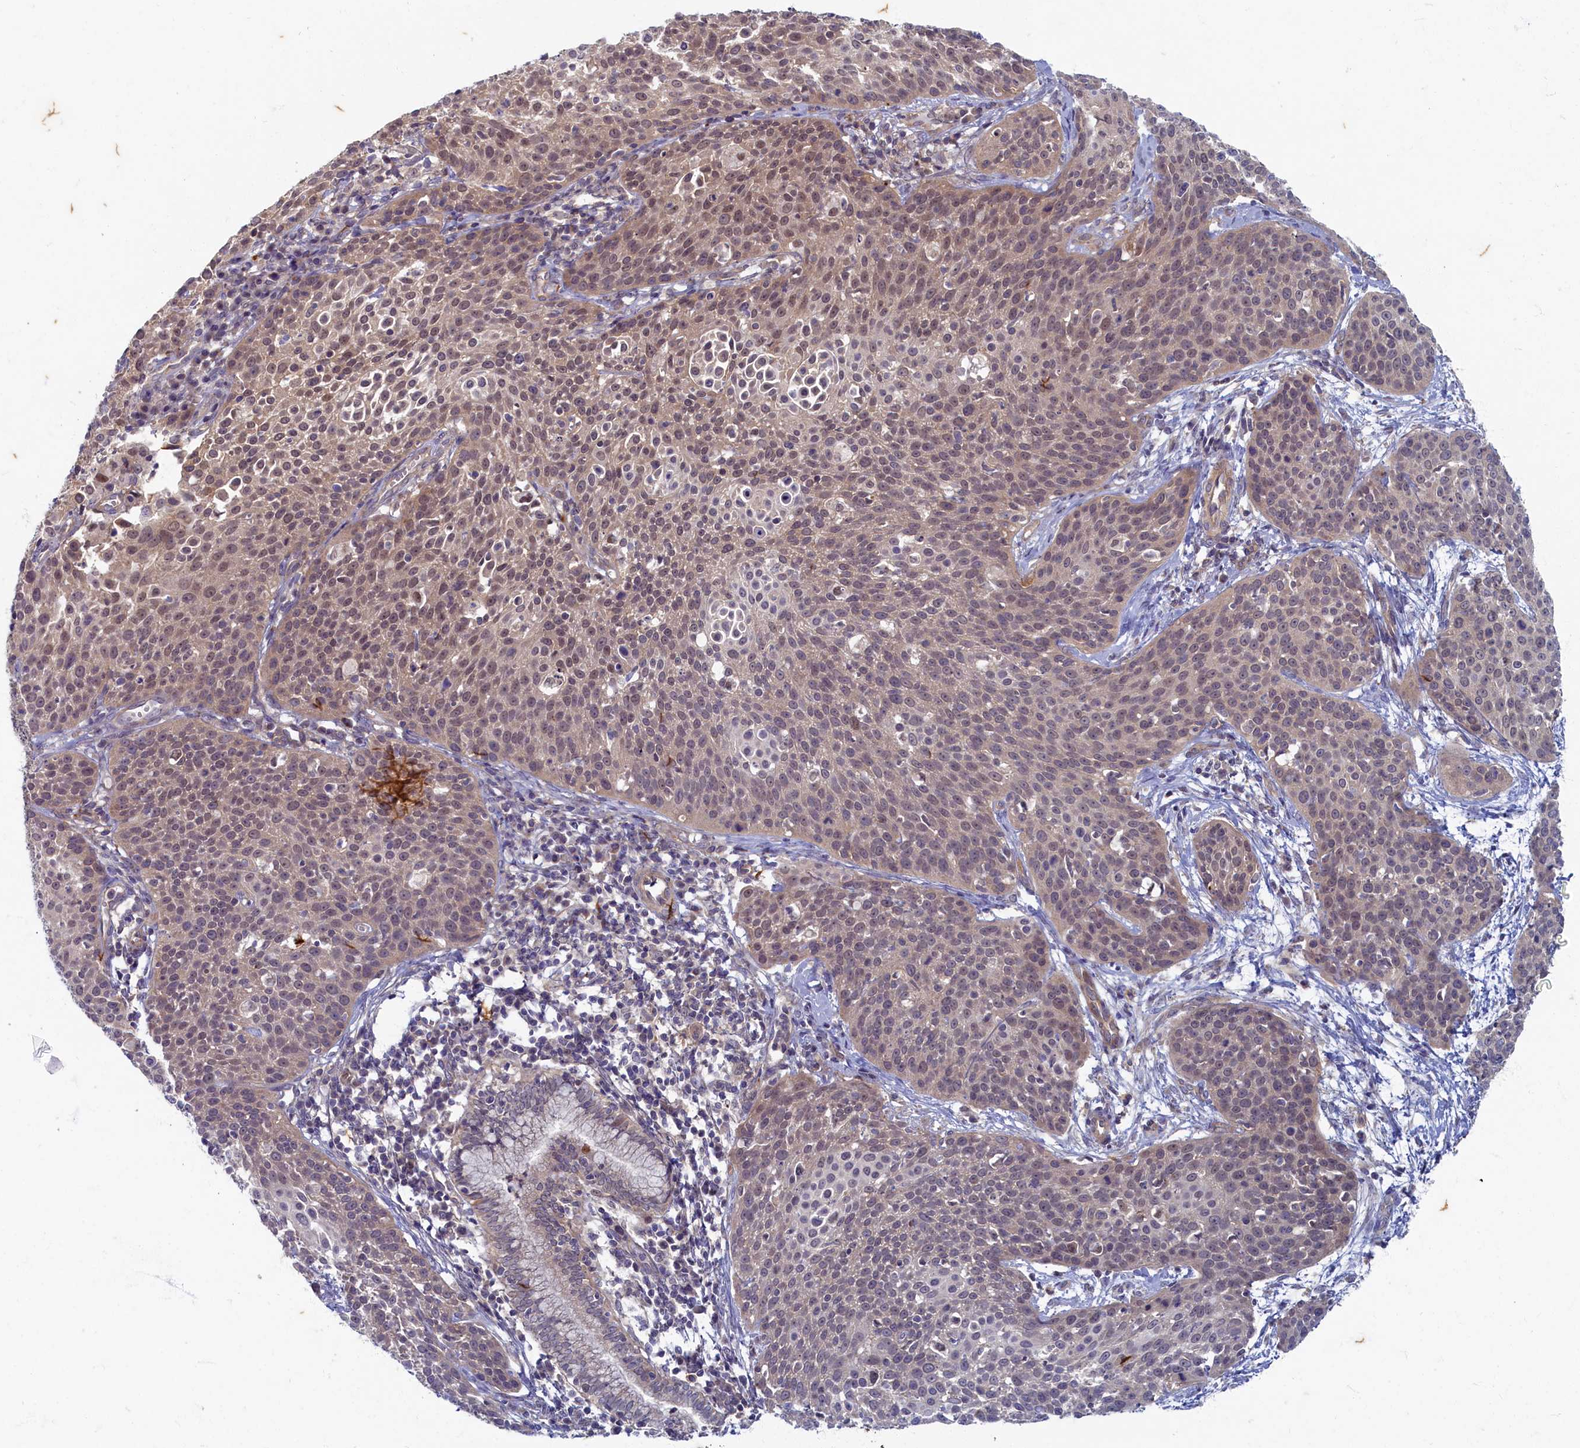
{"staining": {"intensity": "weak", "quantity": "25%-75%", "location": "cytoplasmic/membranous,nuclear"}, "tissue": "cervical cancer", "cell_type": "Tumor cells", "image_type": "cancer", "snomed": [{"axis": "morphology", "description": "Squamous cell carcinoma, NOS"}, {"axis": "topography", "description": "Cervix"}], "caption": "Brown immunohistochemical staining in human cervical cancer demonstrates weak cytoplasmic/membranous and nuclear positivity in about 25%-75% of tumor cells.", "gene": "WDR59", "patient": {"sex": "female", "age": 38}}